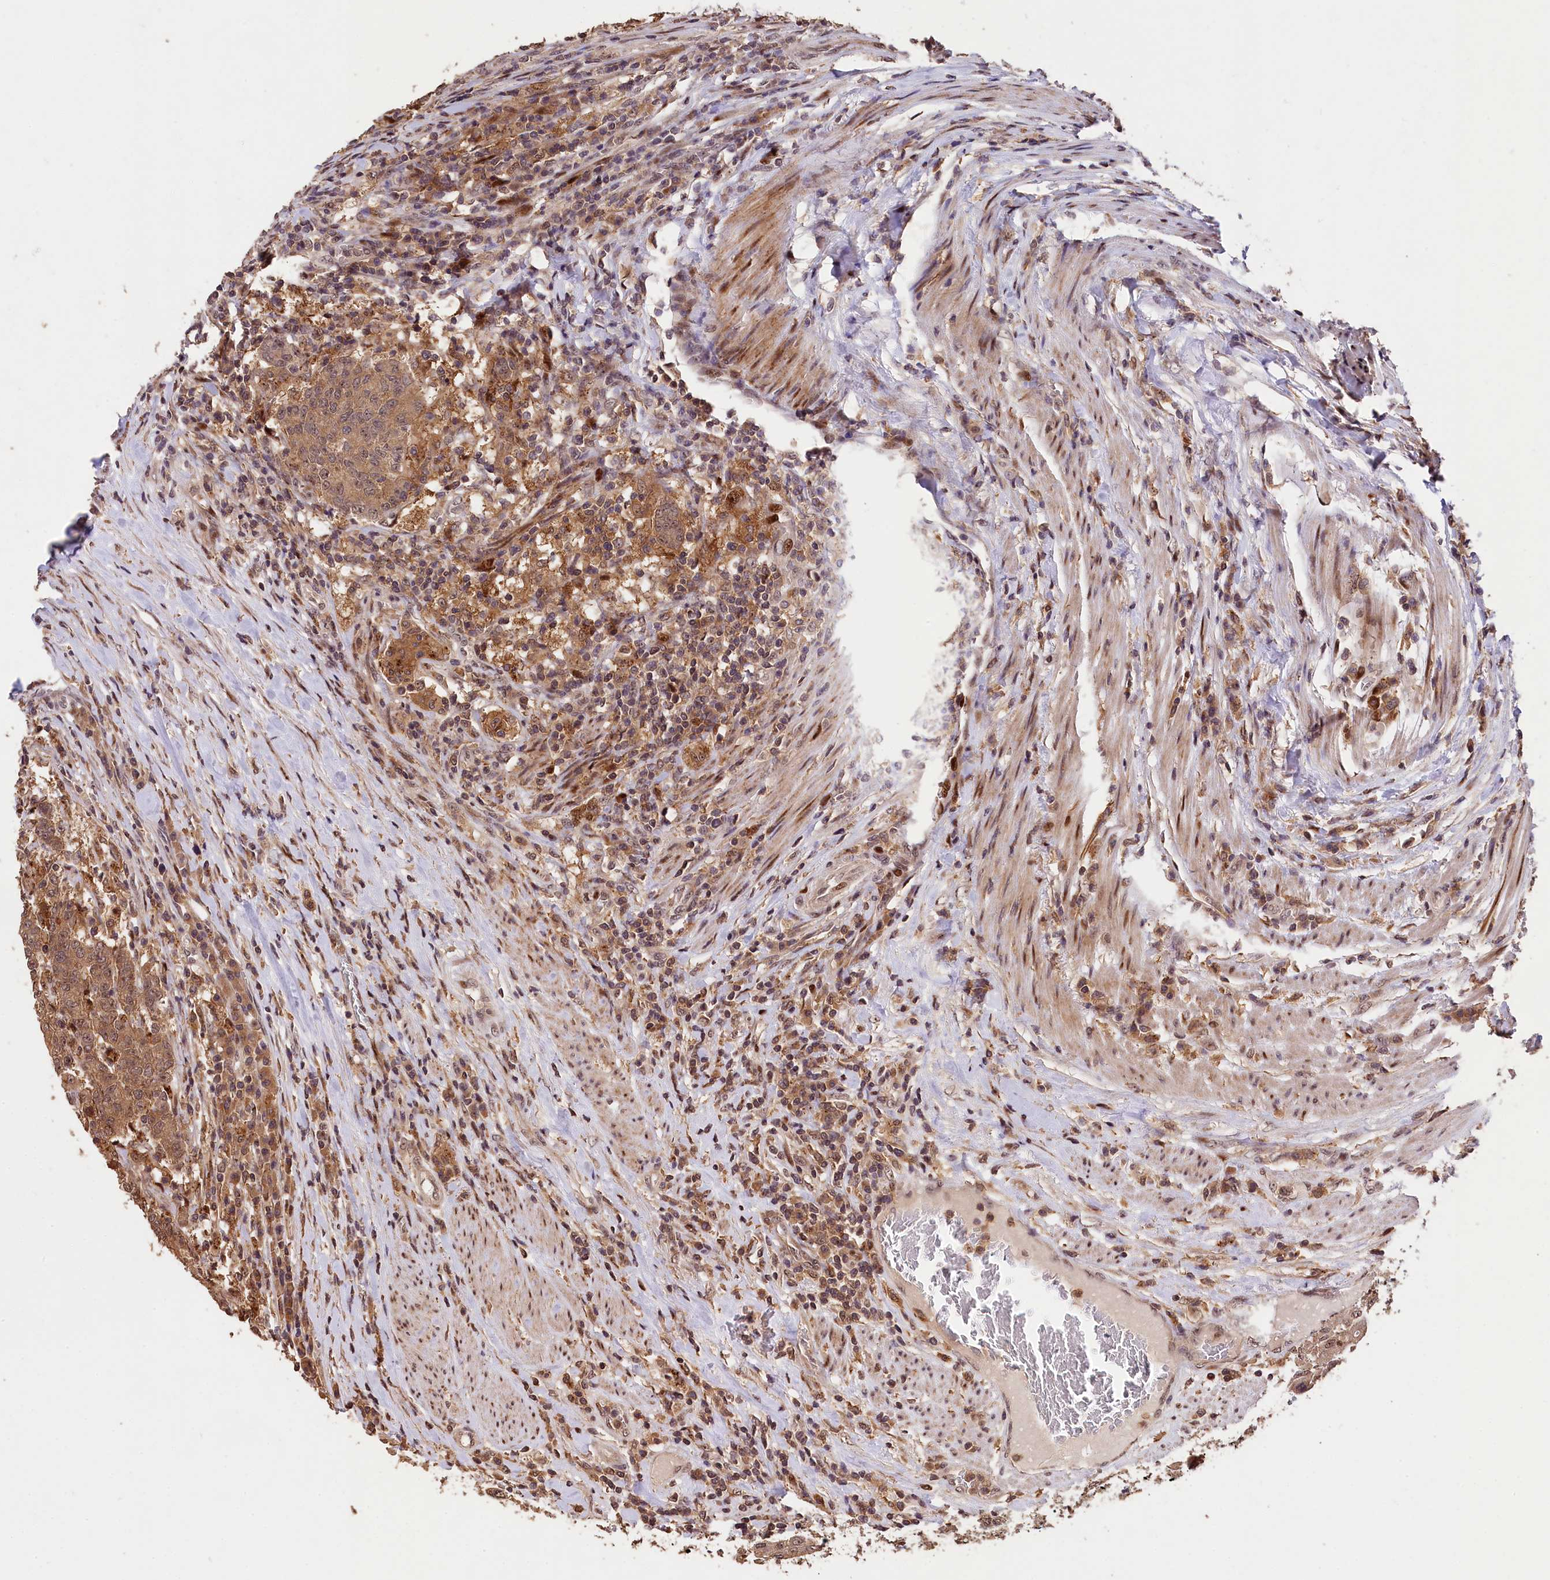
{"staining": {"intensity": "moderate", "quantity": ">75%", "location": "cytoplasmic/membranous,nuclear"}, "tissue": "colorectal cancer", "cell_type": "Tumor cells", "image_type": "cancer", "snomed": [{"axis": "morphology", "description": "Adenocarcinoma, NOS"}, {"axis": "topography", "description": "Colon"}], "caption": "A brown stain highlights moderate cytoplasmic/membranous and nuclear staining of a protein in colorectal cancer tumor cells. Ihc stains the protein in brown and the nuclei are stained blue.", "gene": "PHAF1", "patient": {"sex": "female", "age": 75}}